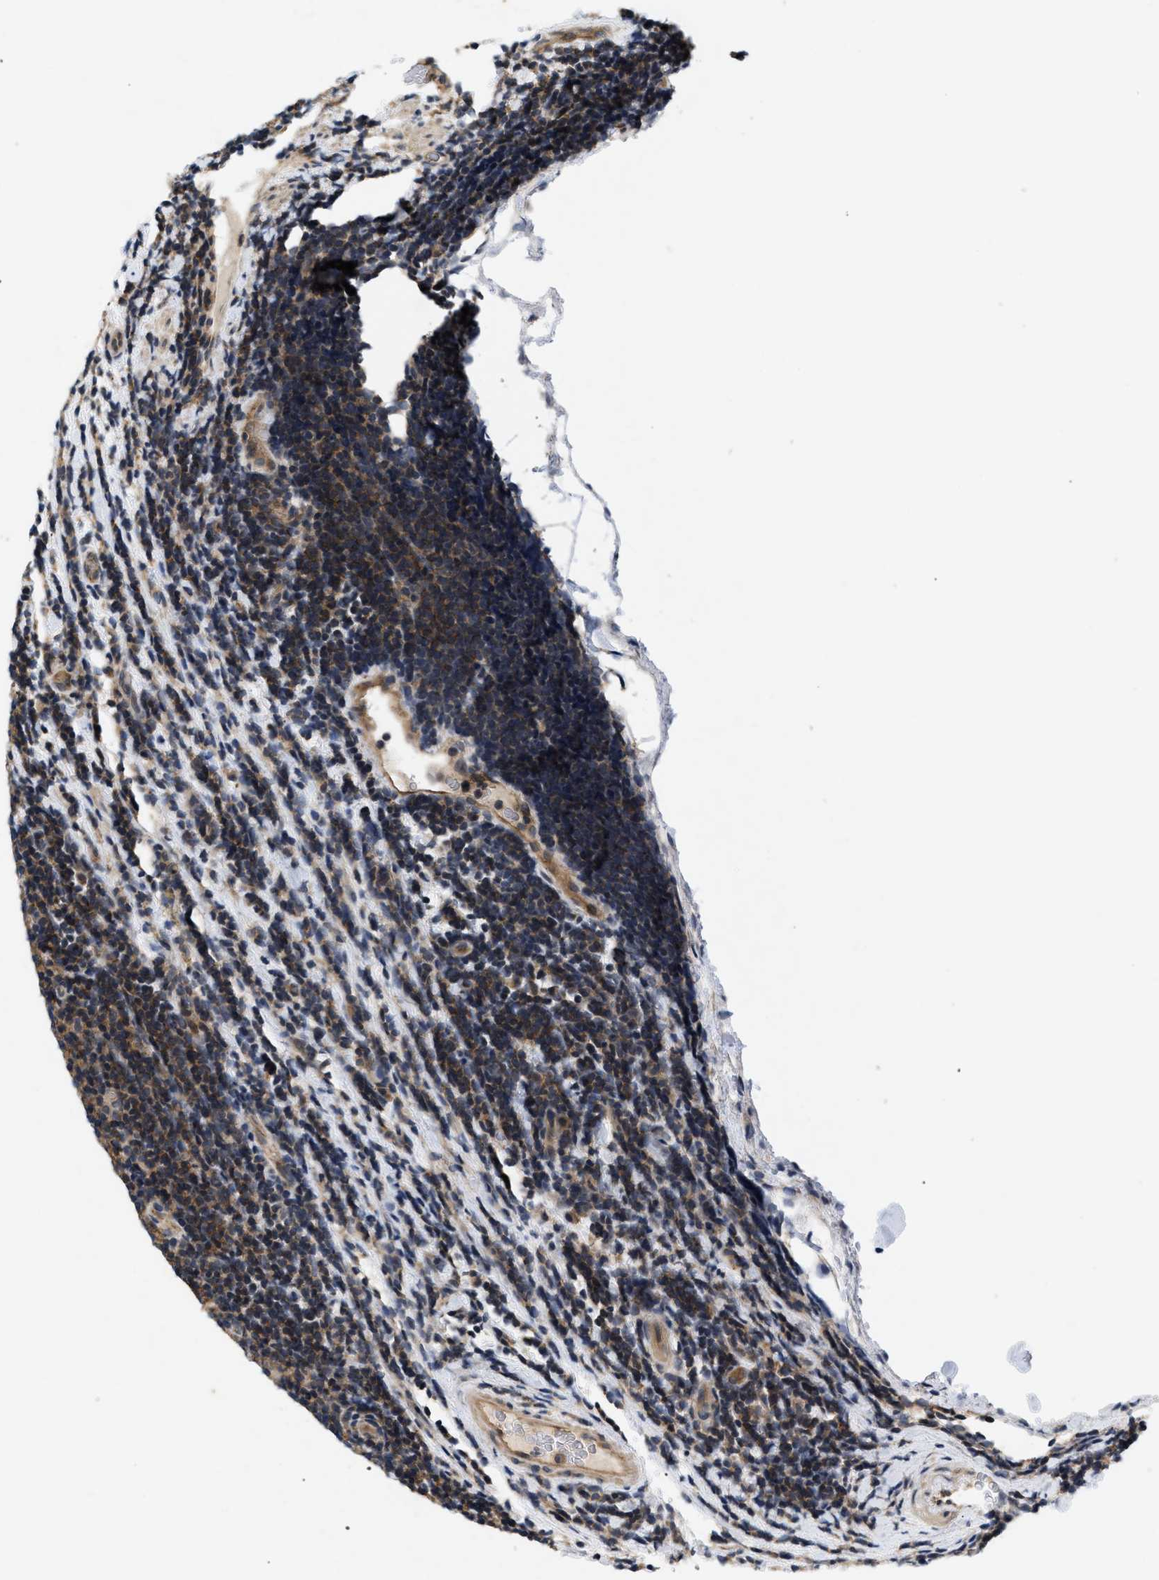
{"staining": {"intensity": "moderate", "quantity": ">75%", "location": "cytoplasmic/membranous,nuclear"}, "tissue": "lymphoma", "cell_type": "Tumor cells", "image_type": "cancer", "snomed": [{"axis": "morphology", "description": "Malignant lymphoma, non-Hodgkin's type, Low grade"}, {"axis": "topography", "description": "Lymph node"}], "caption": "A histopathology image of malignant lymphoma, non-Hodgkin's type (low-grade) stained for a protein exhibits moderate cytoplasmic/membranous and nuclear brown staining in tumor cells.", "gene": "HMGCR", "patient": {"sex": "male", "age": 83}}